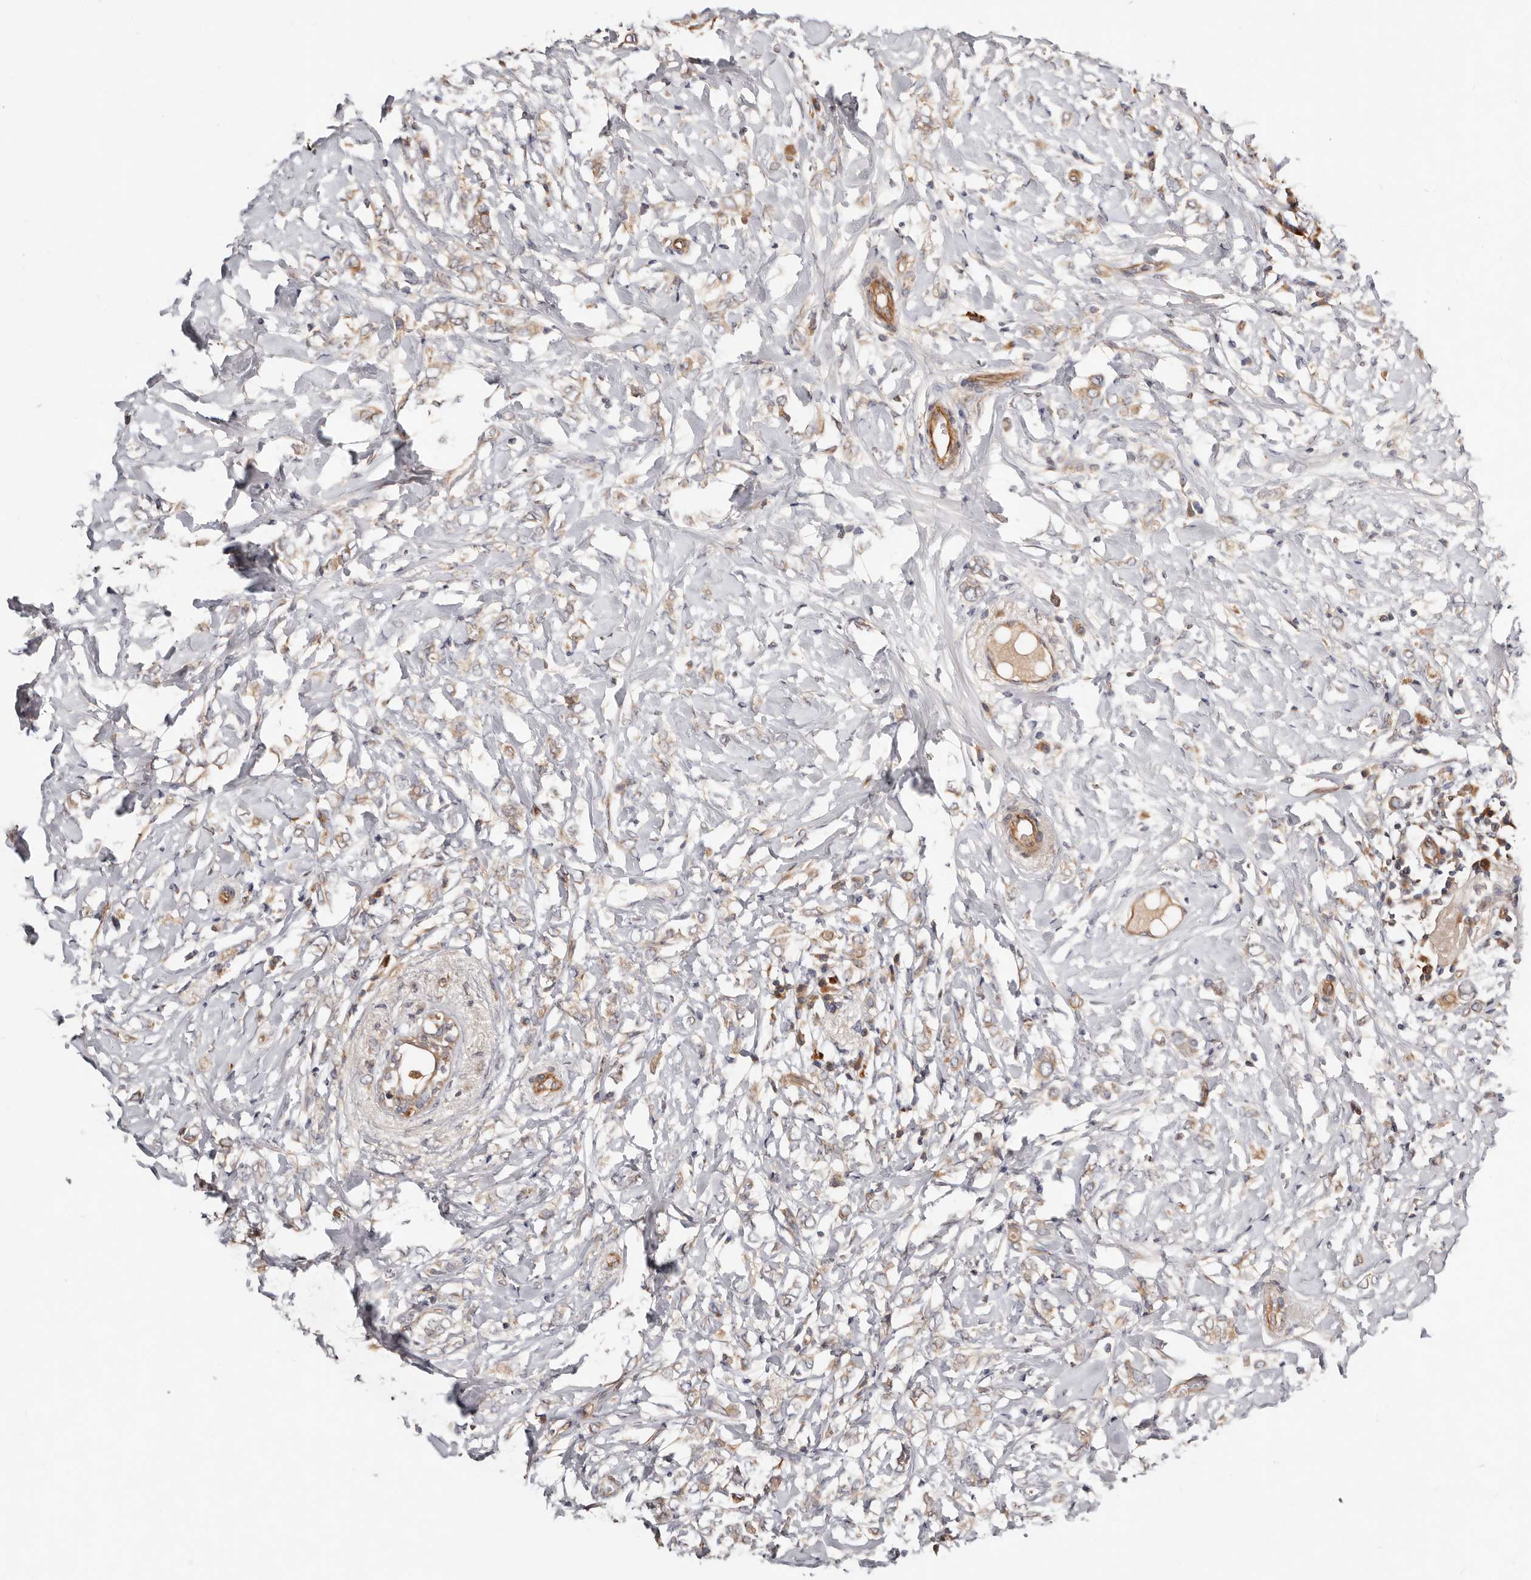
{"staining": {"intensity": "weak", "quantity": "25%-75%", "location": "cytoplasmic/membranous"}, "tissue": "breast cancer", "cell_type": "Tumor cells", "image_type": "cancer", "snomed": [{"axis": "morphology", "description": "Normal tissue, NOS"}, {"axis": "morphology", "description": "Lobular carcinoma"}, {"axis": "topography", "description": "Breast"}], "caption": "IHC (DAB) staining of human breast lobular carcinoma shows weak cytoplasmic/membranous protein positivity in approximately 25%-75% of tumor cells.", "gene": "MACF1", "patient": {"sex": "female", "age": 47}}